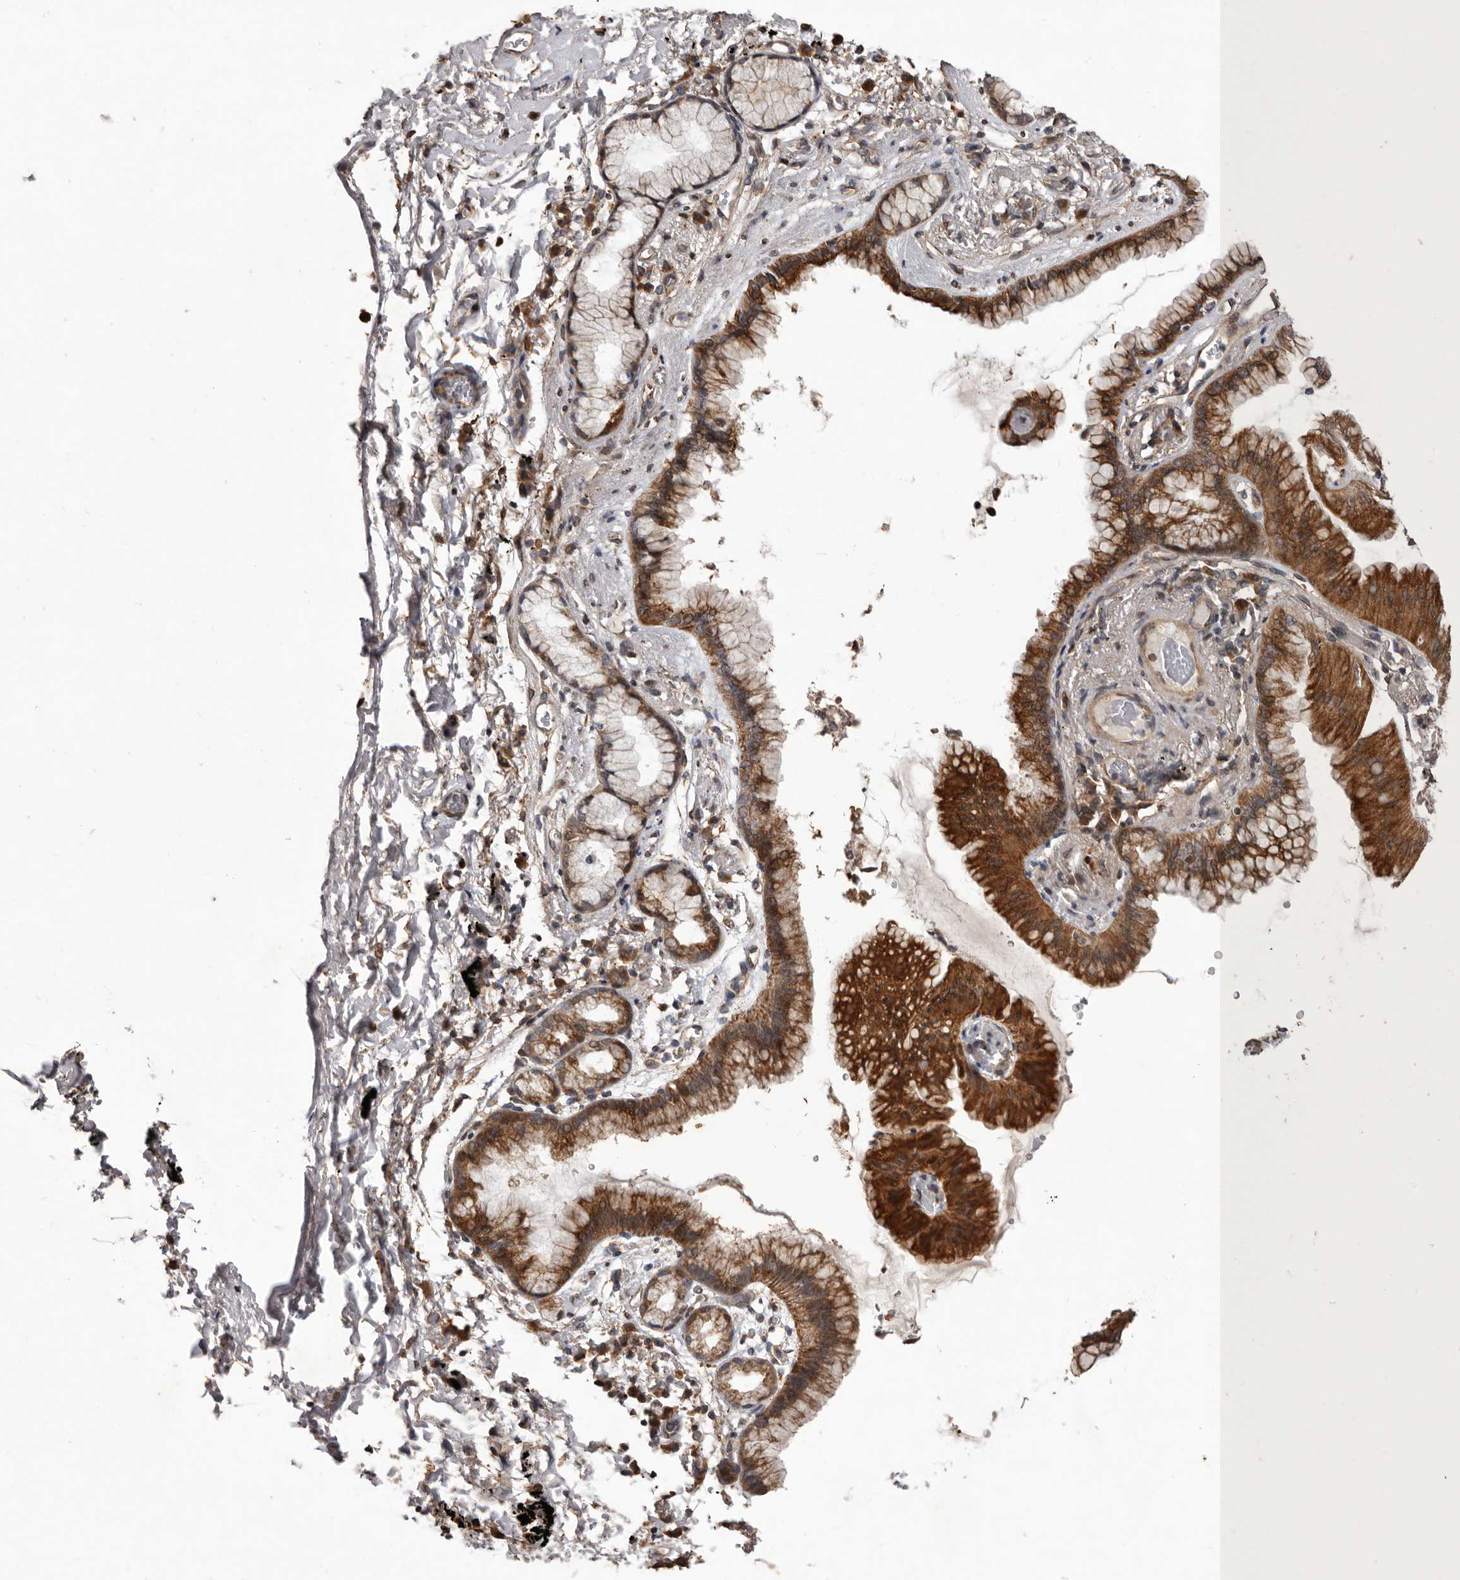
{"staining": {"intensity": "strong", "quantity": ">75%", "location": "cytoplasmic/membranous"}, "tissue": "lung cancer", "cell_type": "Tumor cells", "image_type": "cancer", "snomed": [{"axis": "morphology", "description": "Adenocarcinoma, NOS"}, {"axis": "topography", "description": "Lung"}], "caption": "Human lung adenocarcinoma stained with a protein marker exhibits strong staining in tumor cells.", "gene": "GADD45B", "patient": {"sex": "female", "age": 70}}